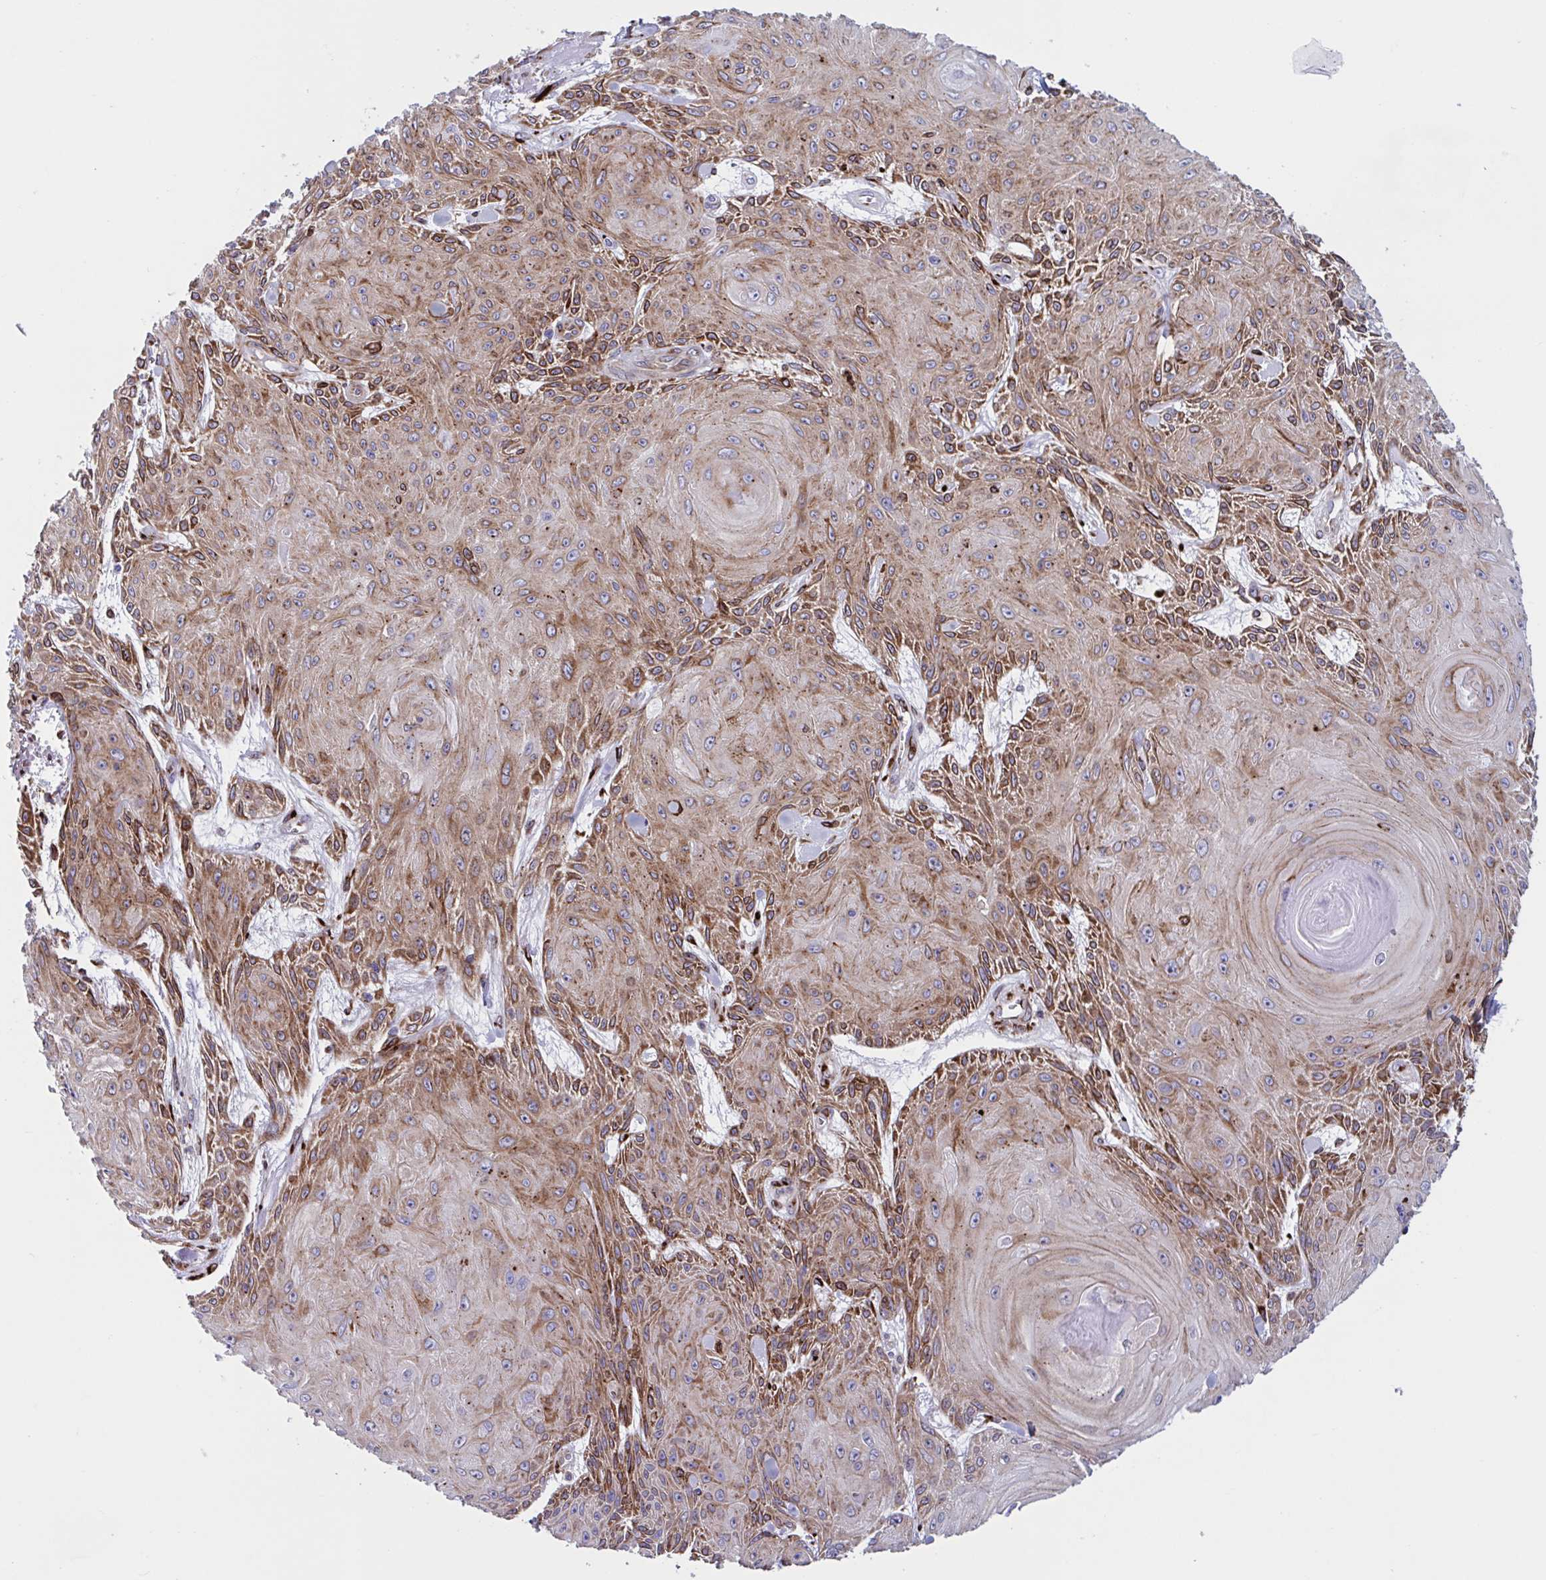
{"staining": {"intensity": "moderate", "quantity": ">75%", "location": "cytoplasmic/membranous"}, "tissue": "skin cancer", "cell_type": "Tumor cells", "image_type": "cancer", "snomed": [{"axis": "morphology", "description": "Squamous cell carcinoma, NOS"}, {"axis": "topography", "description": "Skin"}], "caption": "Skin squamous cell carcinoma stained with DAB immunohistochemistry (IHC) reveals medium levels of moderate cytoplasmic/membranous positivity in approximately >75% of tumor cells. The protein of interest is shown in brown color, while the nuclei are stained blue.", "gene": "RFK", "patient": {"sex": "male", "age": 88}}